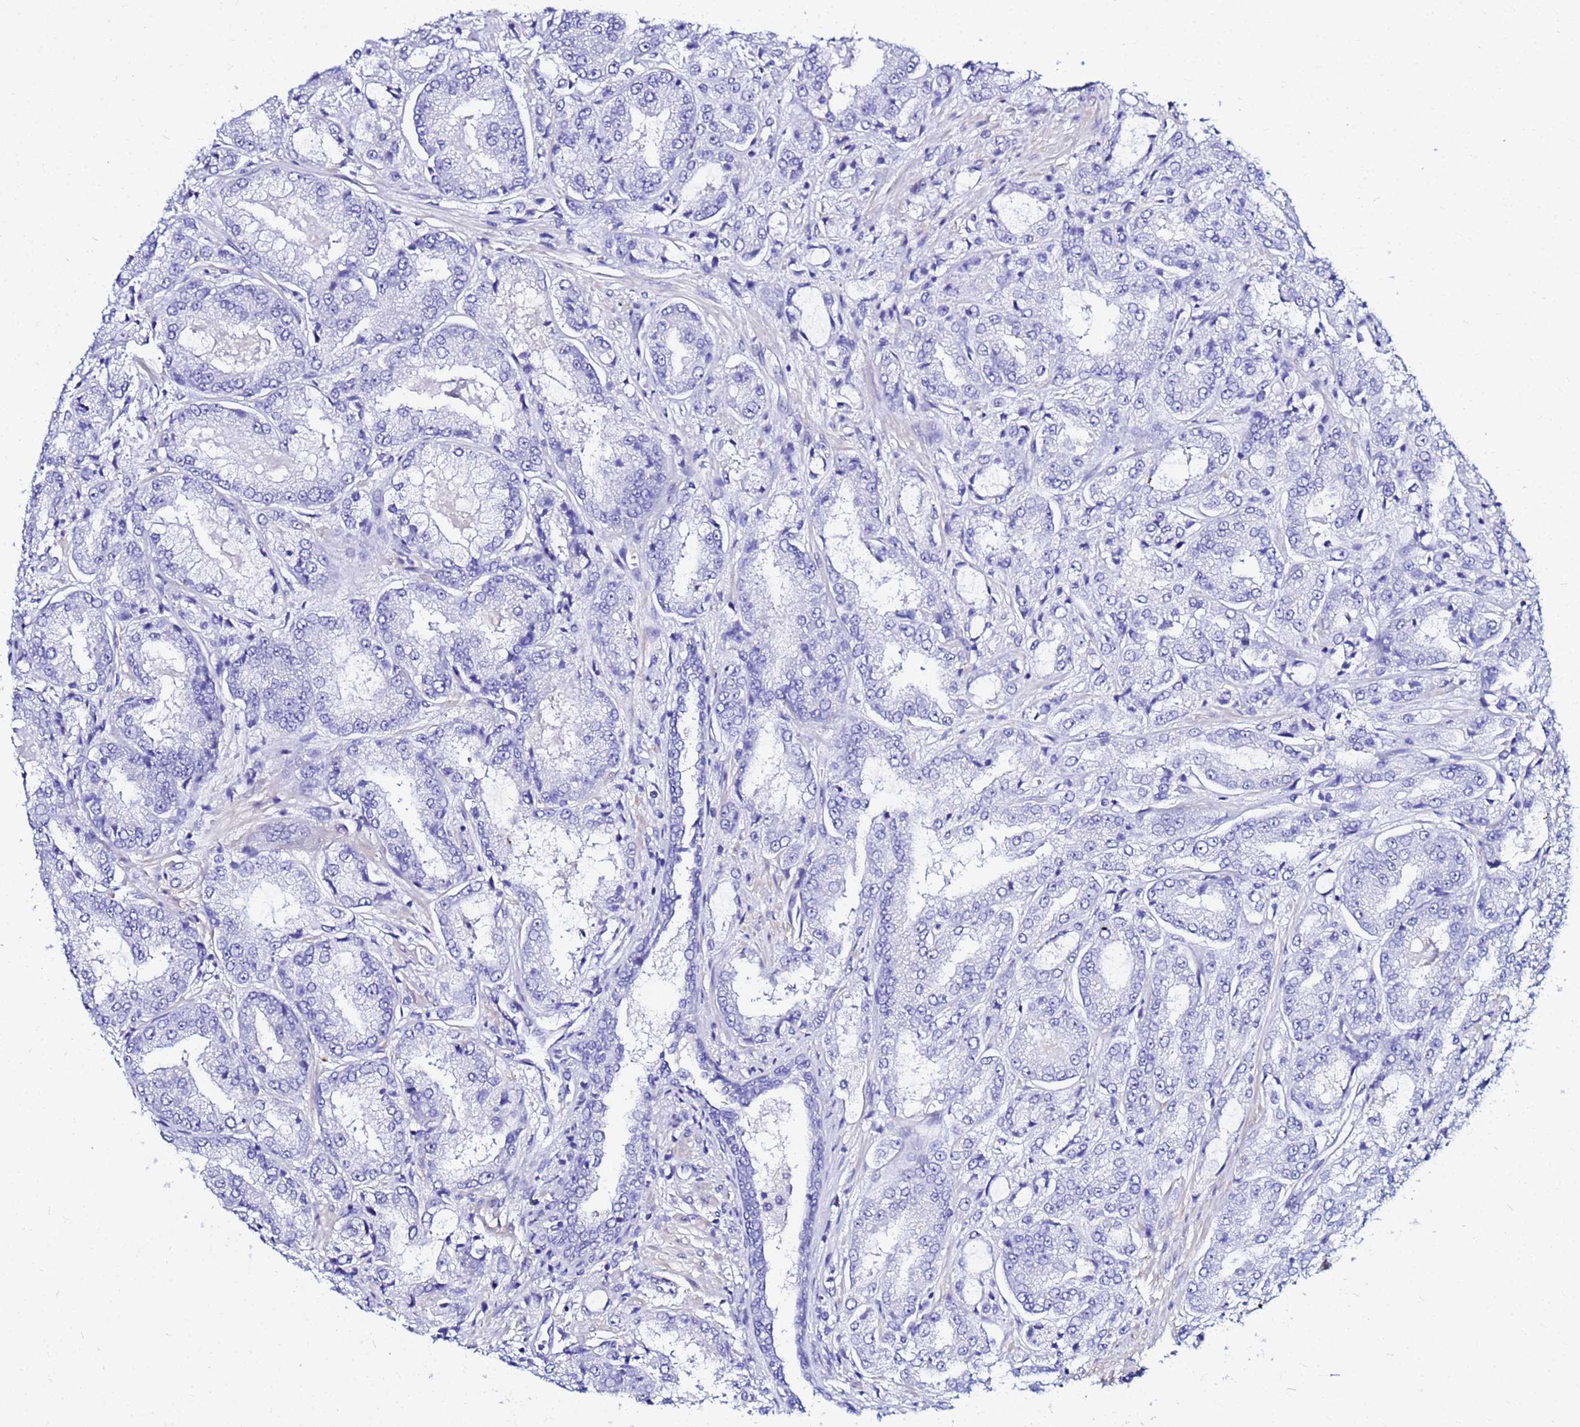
{"staining": {"intensity": "negative", "quantity": "none", "location": "none"}, "tissue": "prostate cancer", "cell_type": "Tumor cells", "image_type": "cancer", "snomed": [{"axis": "morphology", "description": "Adenocarcinoma, High grade"}, {"axis": "topography", "description": "Prostate"}], "caption": "IHC photomicrograph of prostate cancer stained for a protein (brown), which exhibits no positivity in tumor cells. The staining was performed using DAB to visualize the protein expression in brown, while the nuclei were stained in blue with hematoxylin (Magnification: 20x).", "gene": "JRKL", "patient": {"sex": "male", "age": 71}}